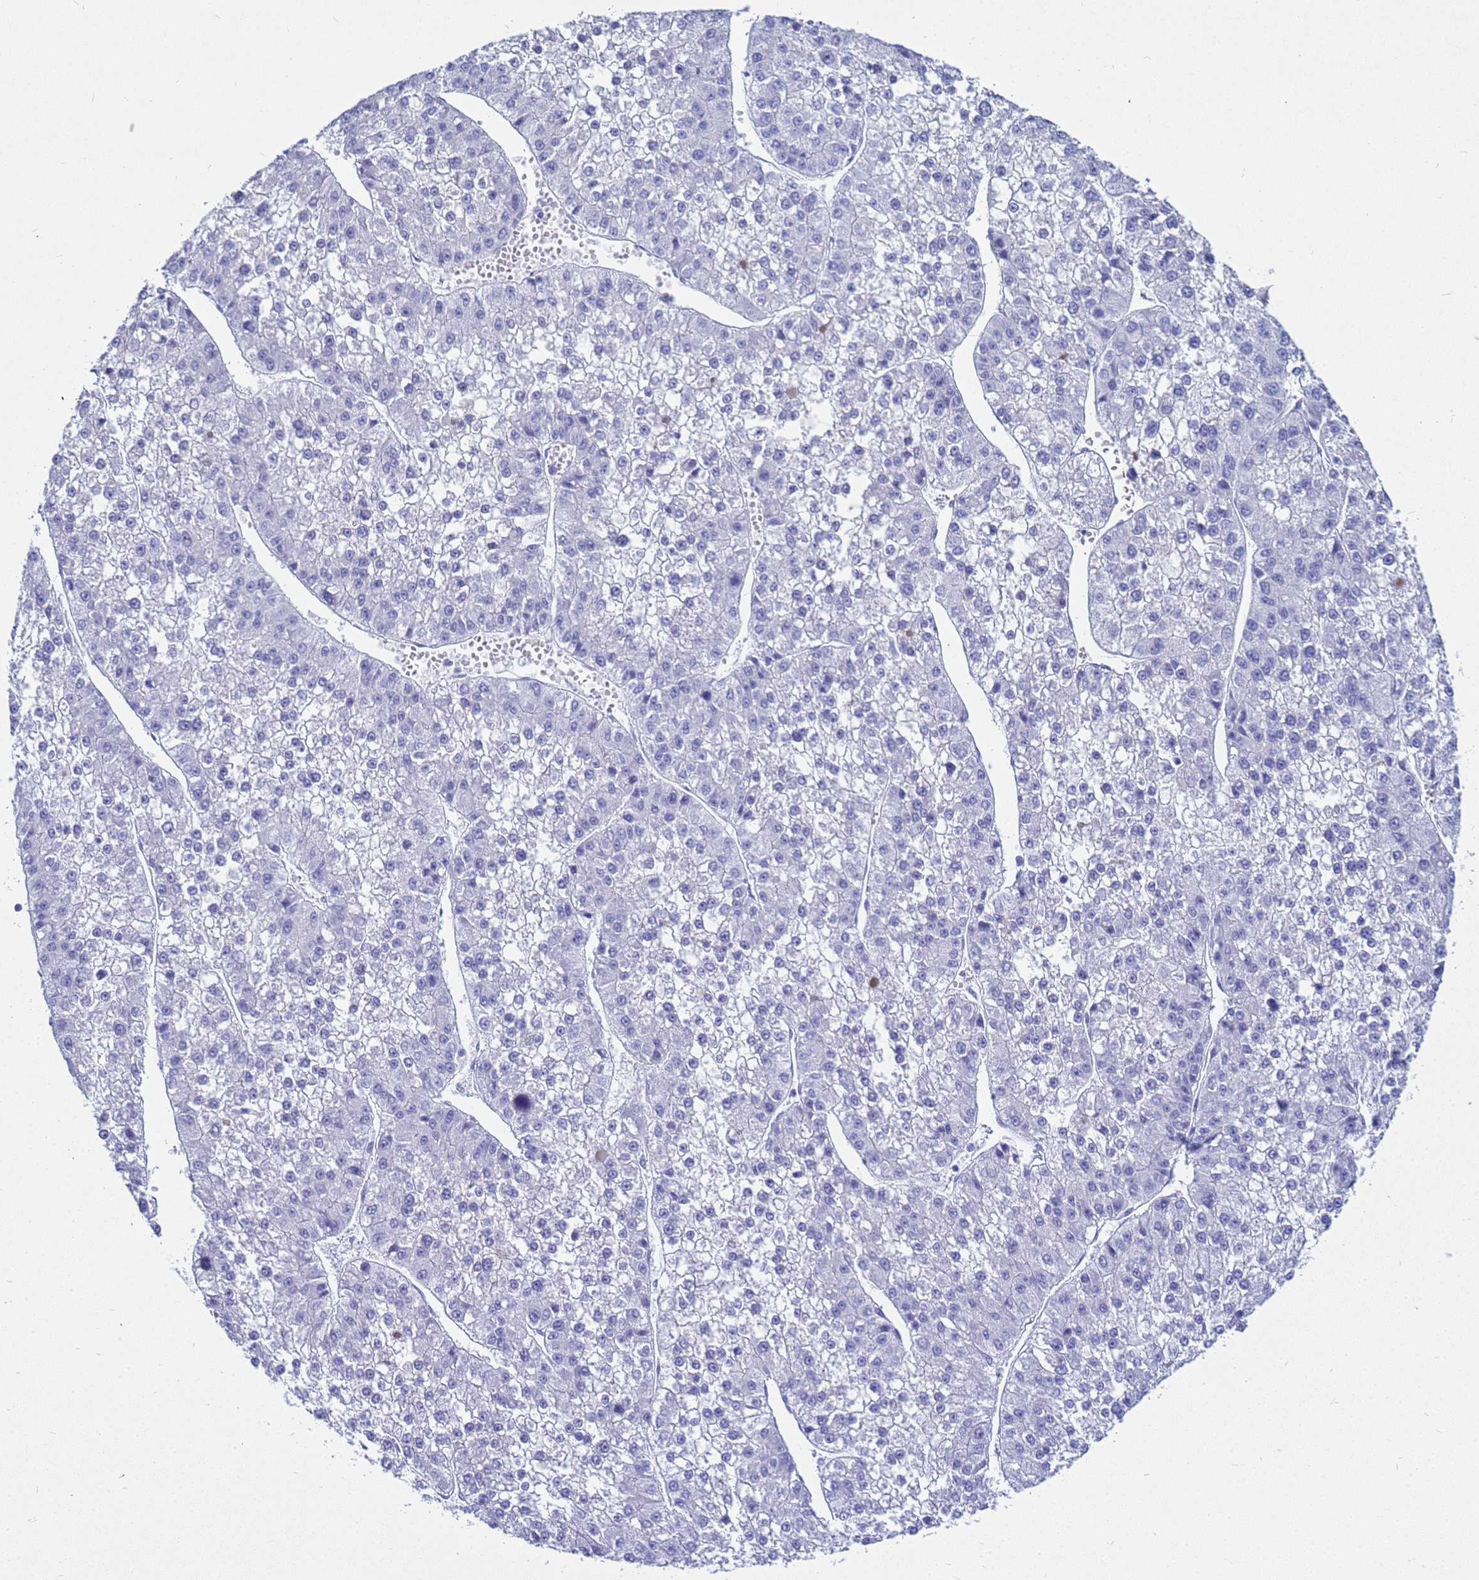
{"staining": {"intensity": "negative", "quantity": "none", "location": "none"}, "tissue": "liver cancer", "cell_type": "Tumor cells", "image_type": "cancer", "snomed": [{"axis": "morphology", "description": "Carcinoma, Hepatocellular, NOS"}, {"axis": "topography", "description": "Liver"}], "caption": "There is no significant positivity in tumor cells of liver hepatocellular carcinoma. The staining was performed using DAB (3,3'-diaminobenzidine) to visualize the protein expression in brown, while the nuclei were stained in blue with hematoxylin (Magnification: 20x).", "gene": "CKB", "patient": {"sex": "female", "age": 73}}